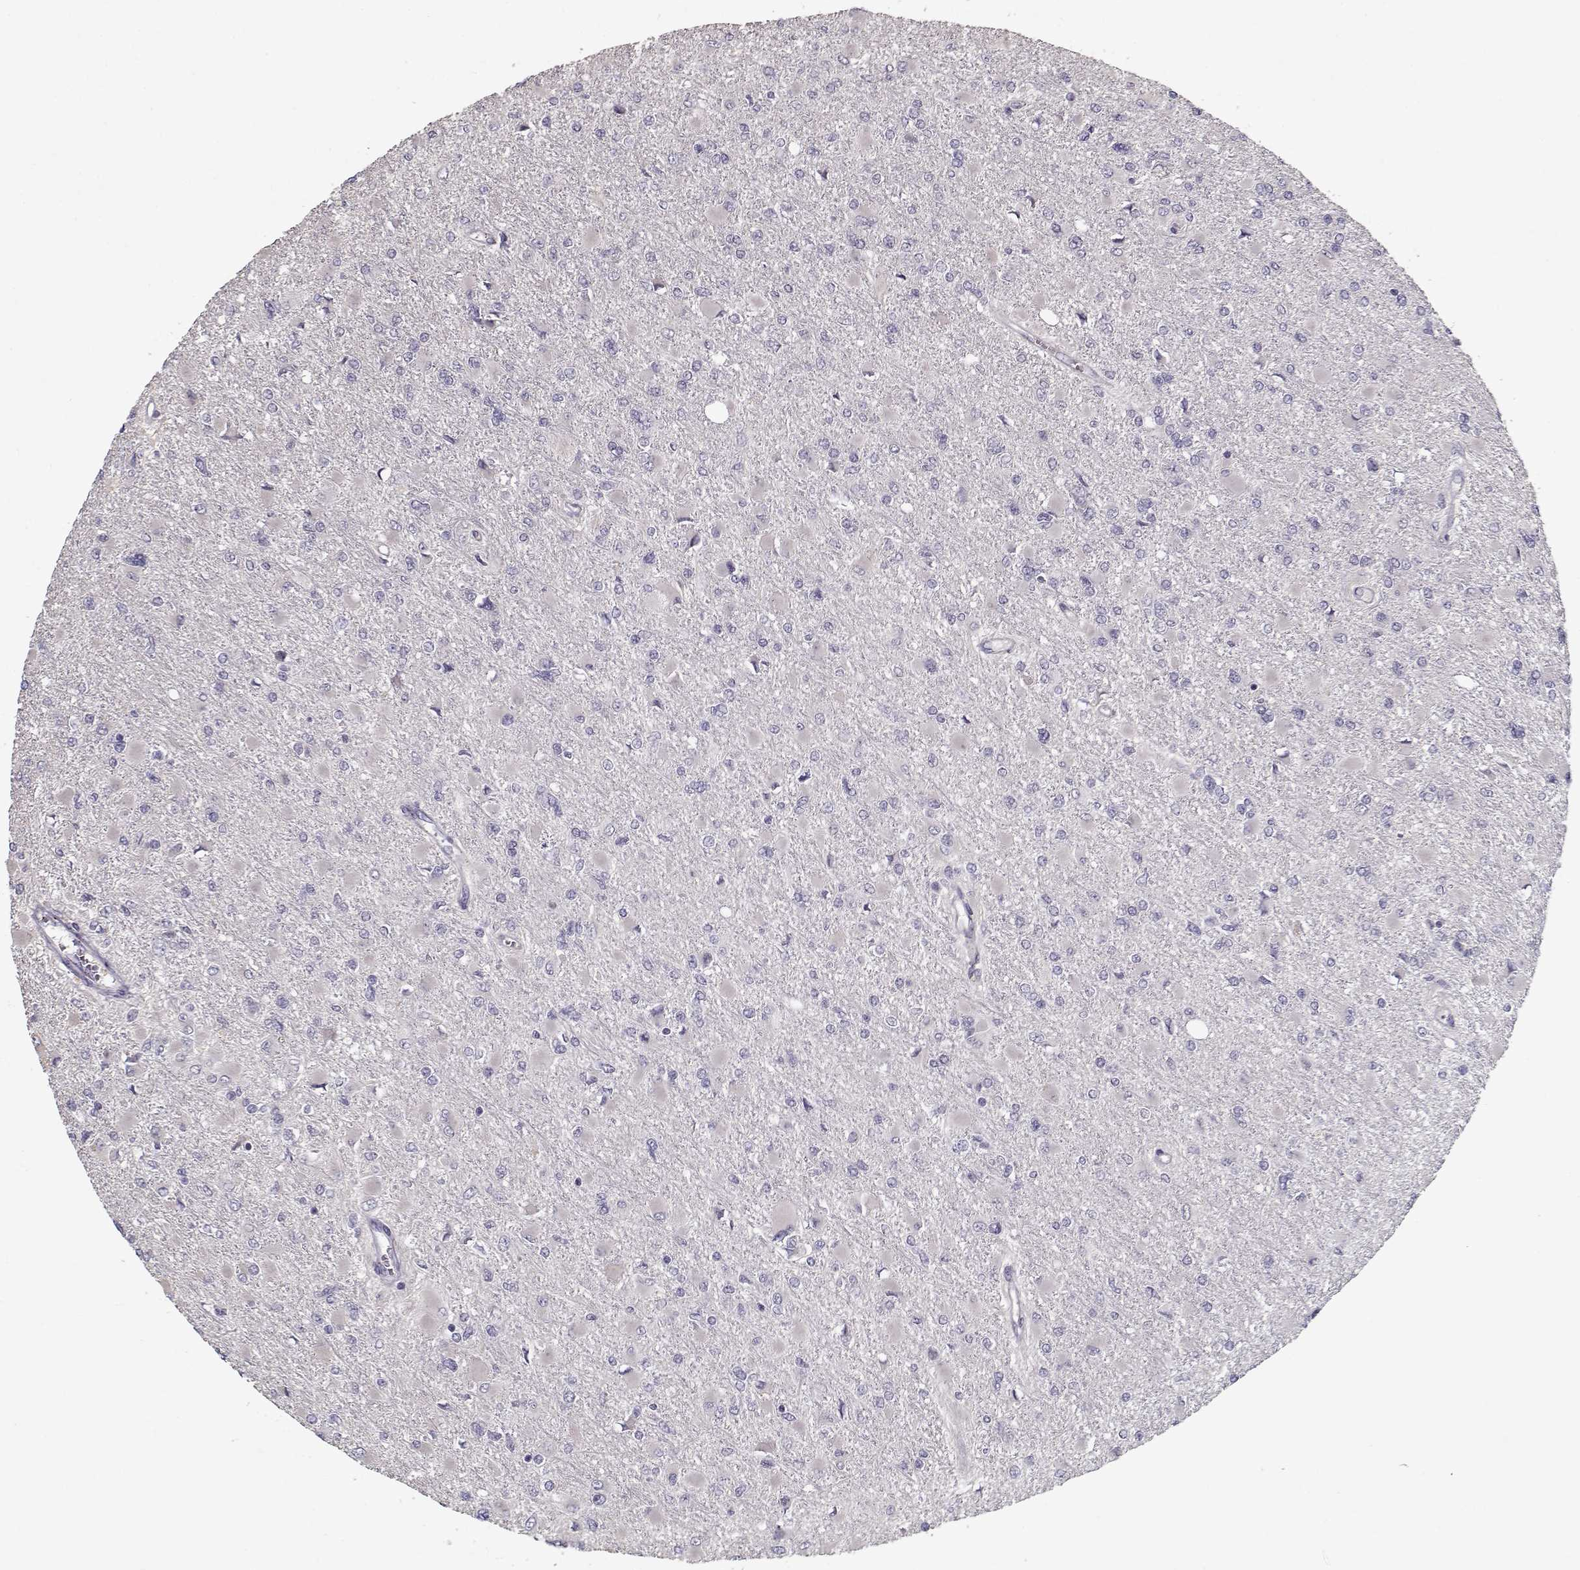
{"staining": {"intensity": "negative", "quantity": "none", "location": "none"}, "tissue": "glioma", "cell_type": "Tumor cells", "image_type": "cancer", "snomed": [{"axis": "morphology", "description": "Glioma, malignant, High grade"}, {"axis": "topography", "description": "Cerebral cortex"}], "caption": "Histopathology image shows no protein expression in tumor cells of glioma tissue.", "gene": "UNC13D", "patient": {"sex": "female", "age": 36}}